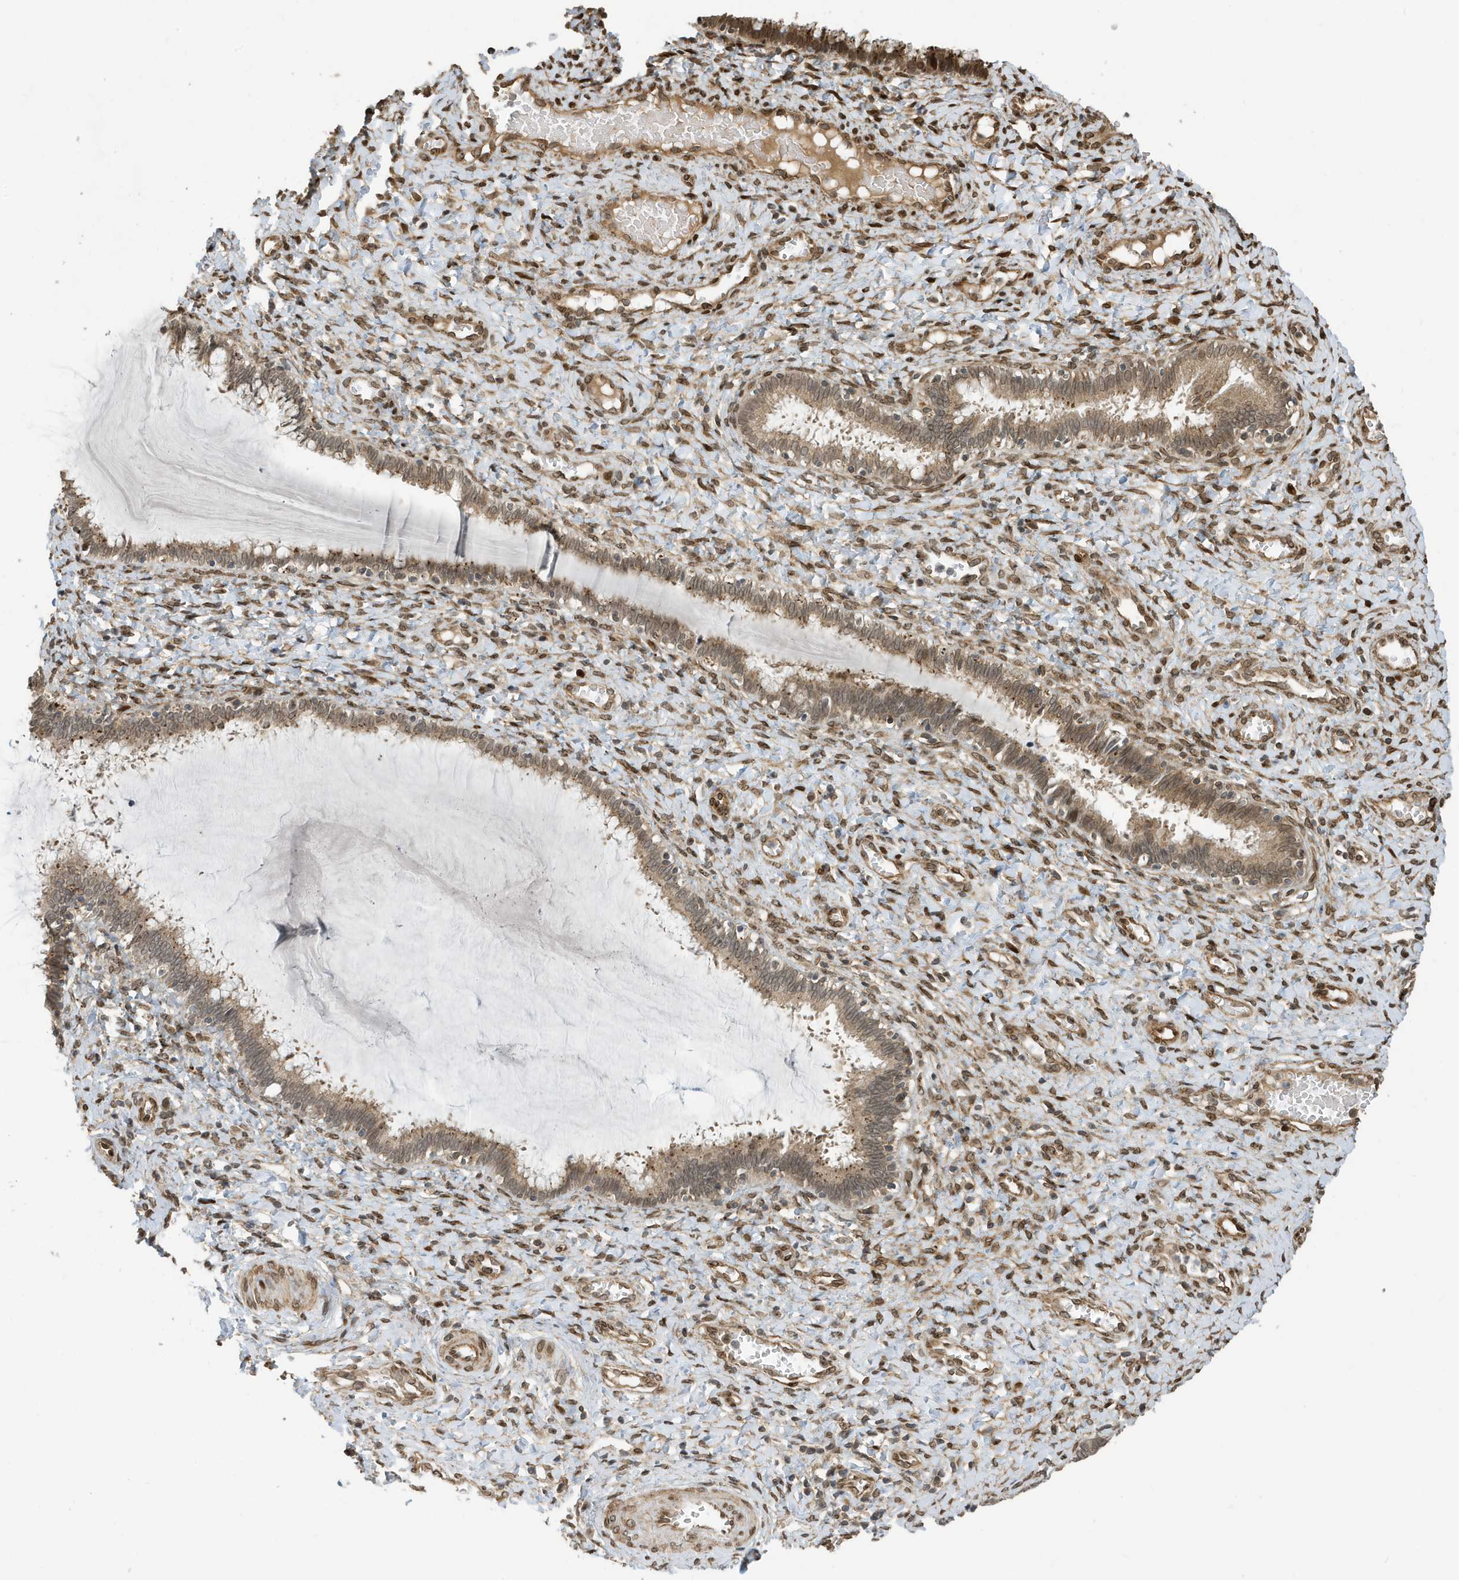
{"staining": {"intensity": "moderate", "quantity": "25%-75%", "location": "cytoplasmic/membranous,nuclear"}, "tissue": "cervix", "cell_type": "Glandular cells", "image_type": "normal", "snomed": [{"axis": "morphology", "description": "Normal tissue, NOS"}, {"axis": "morphology", "description": "Adenocarcinoma, NOS"}, {"axis": "topography", "description": "Cervix"}], "caption": "Immunohistochemistry staining of normal cervix, which shows medium levels of moderate cytoplasmic/membranous,nuclear positivity in approximately 25%-75% of glandular cells indicating moderate cytoplasmic/membranous,nuclear protein positivity. The staining was performed using DAB (3,3'-diaminobenzidine) (brown) for protein detection and nuclei were counterstained in hematoxylin (blue).", "gene": "DUSP18", "patient": {"sex": "female", "age": 29}}